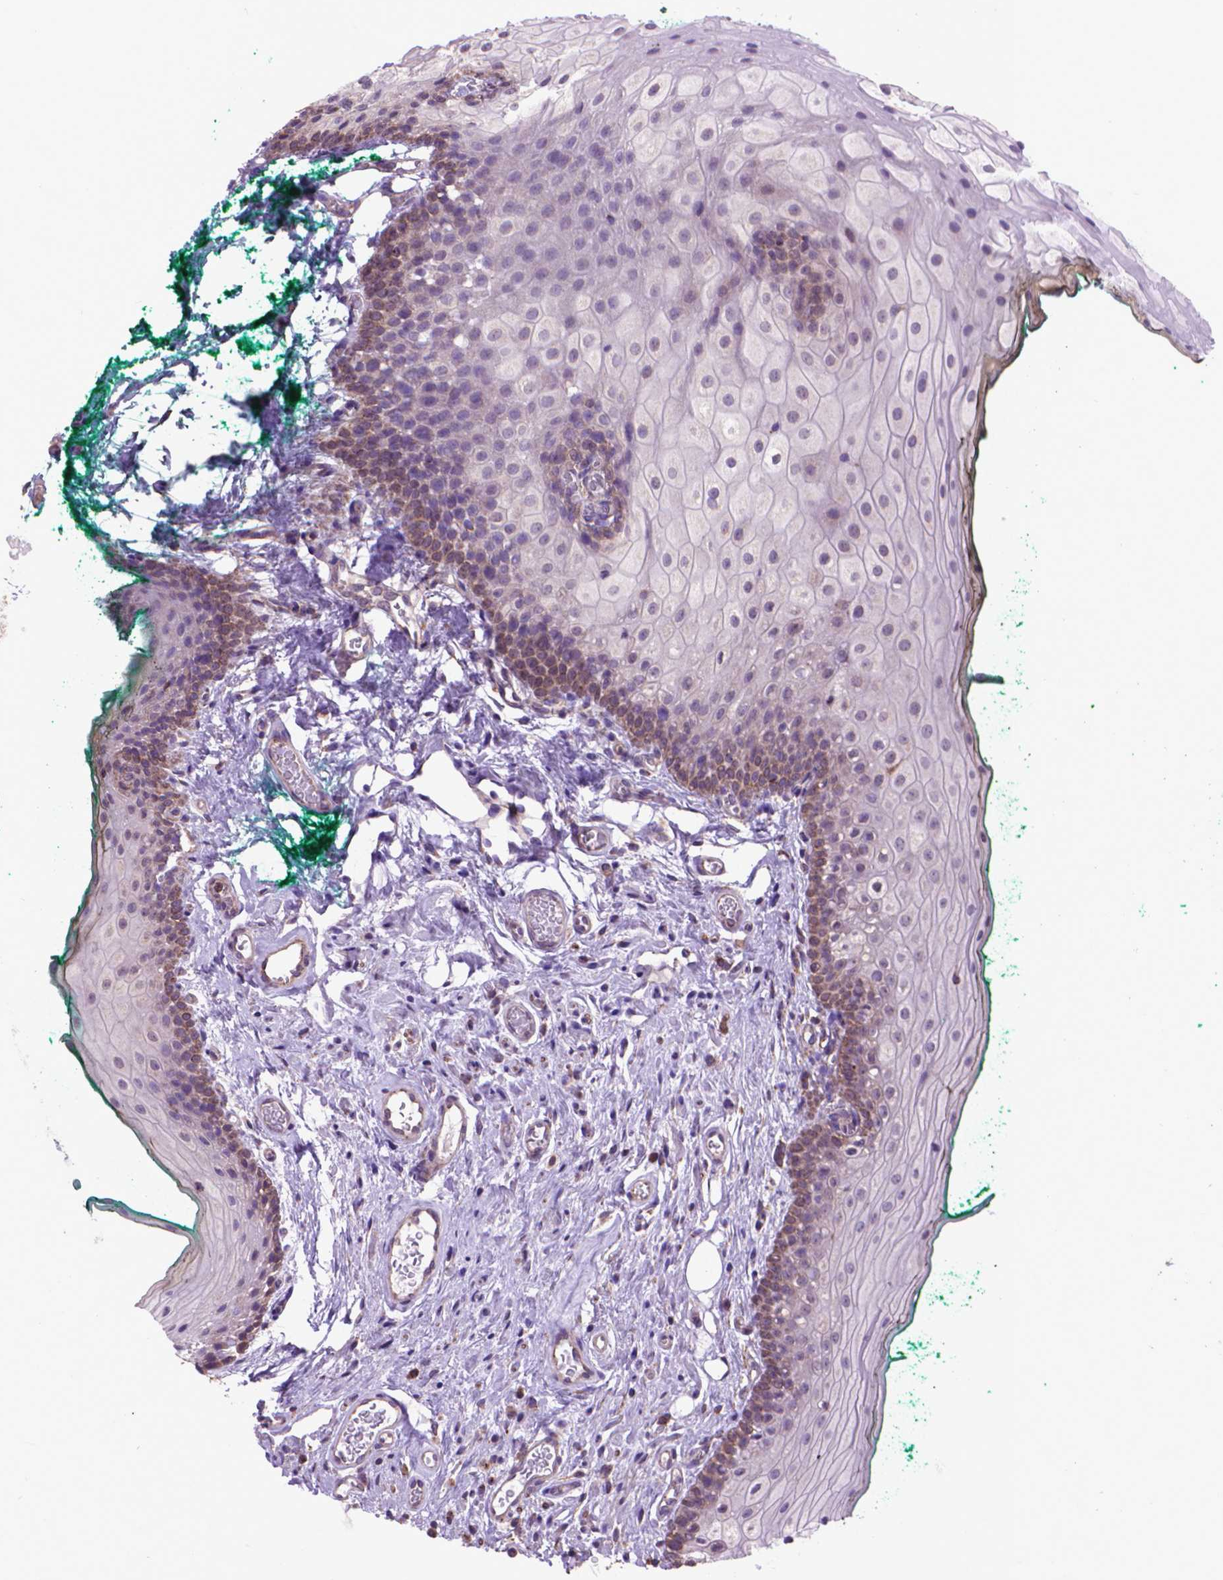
{"staining": {"intensity": "moderate", "quantity": "<25%", "location": "cytoplasmic/membranous"}, "tissue": "oral mucosa", "cell_type": "Squamous epithelial cells", "image_type": "normal", "snomed": [{"axis": "morphology", "description": "Normal tissue, NOS"}, {"axis": "topography", "description": "Oral tissue"}], "caption": "The histopathology image exhibits immunohistochemical staining of unremarkable oral mucosa. There is moderate cytoplasmic/membranous positivity is present in approximately <25% of squamous epithelial cells.", "gene": "GLB1", "patient": {"sex": "female", "age": 68}}